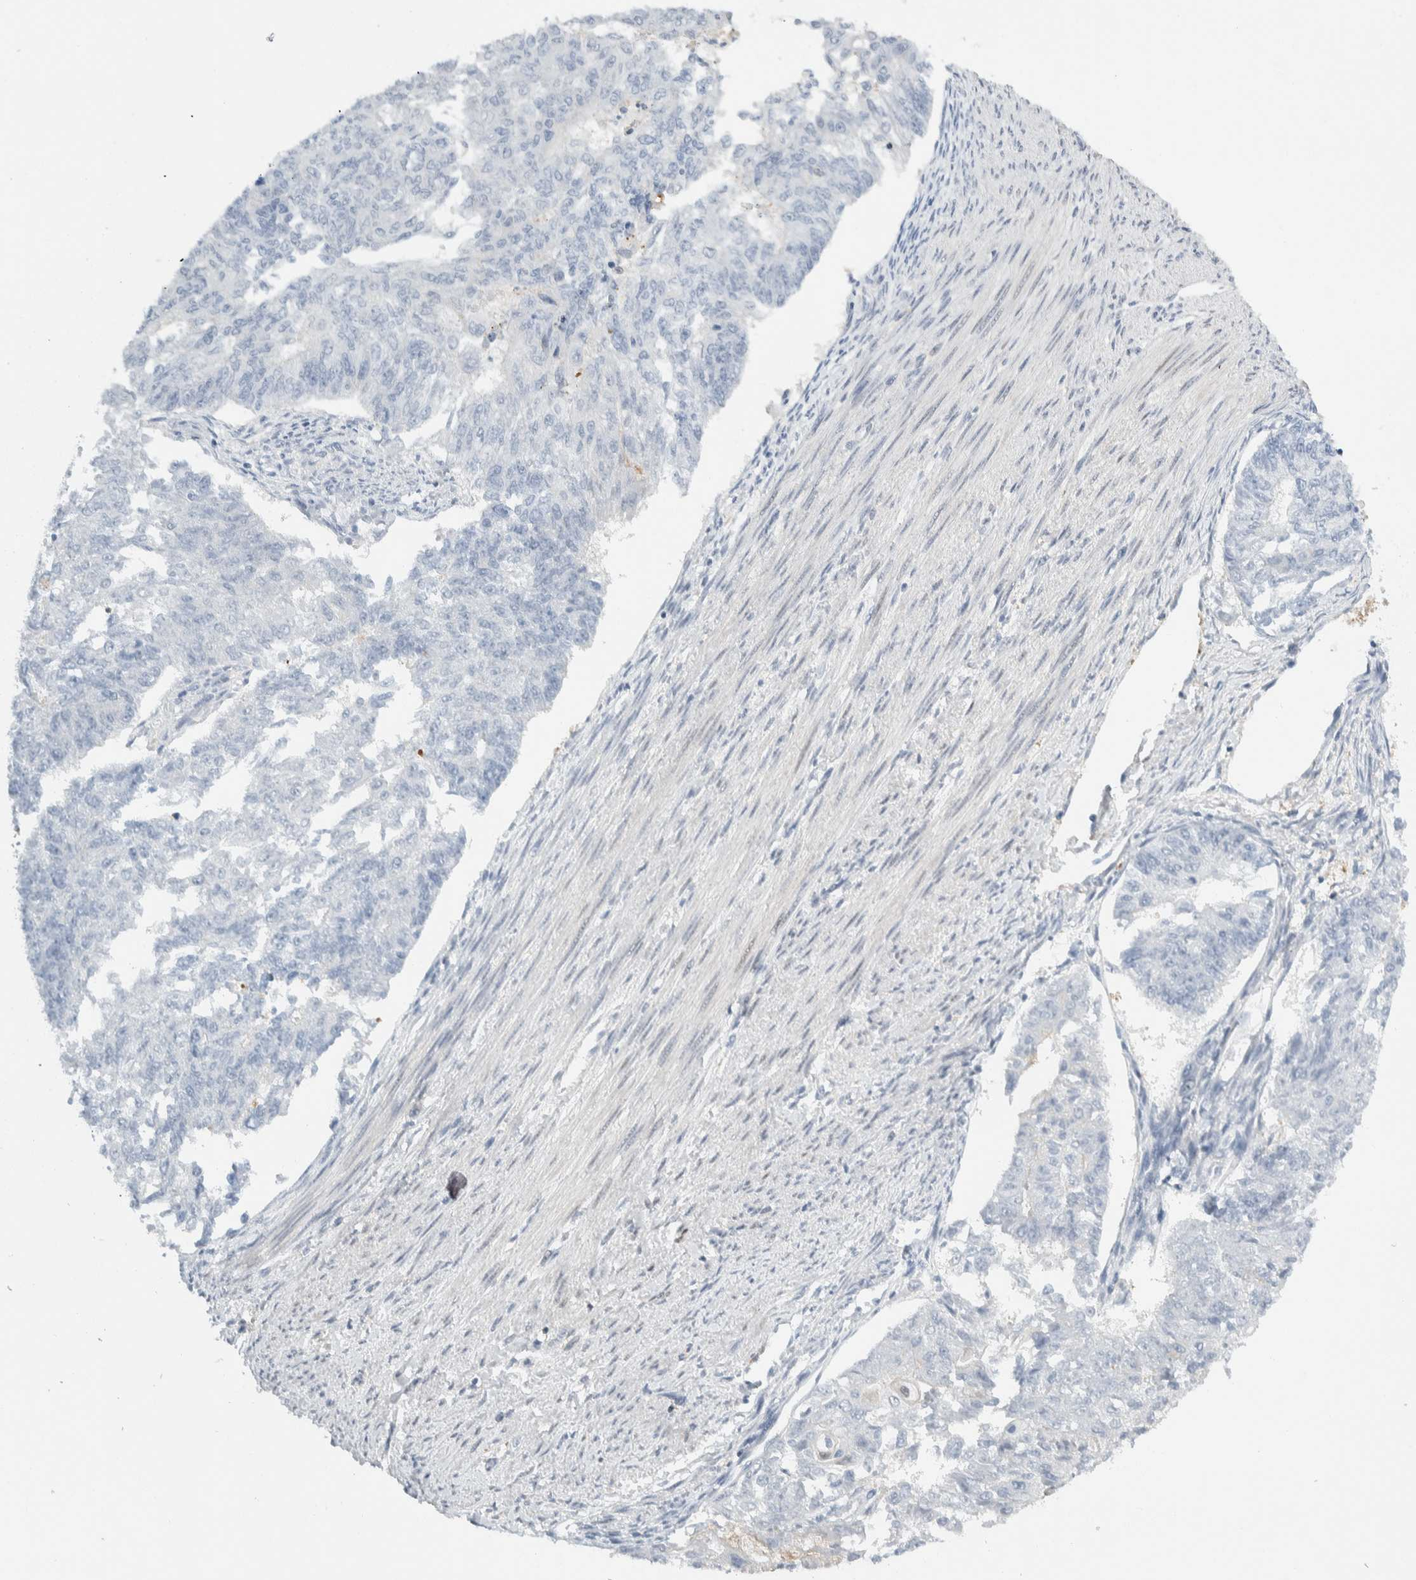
{"staining": {"intensity": "negative", "quantity": "none", "location": "none"}, "tissue": "endometrial cancer", "cell_type": "Tumor cells", "image_type": "cancer", "snomed": [{"axis": "morphology", "description": "Adenocarcinoma, NOS"}, {"axis": "topography", "description": "Endometrium"}], "caption": "Tumor cells show no significant expression in adenocarcinoma (endometrial). Nuclei are stained in blue.", "gene": "NCR3LG1", "patient": {"sex": "female", "age": 32}}